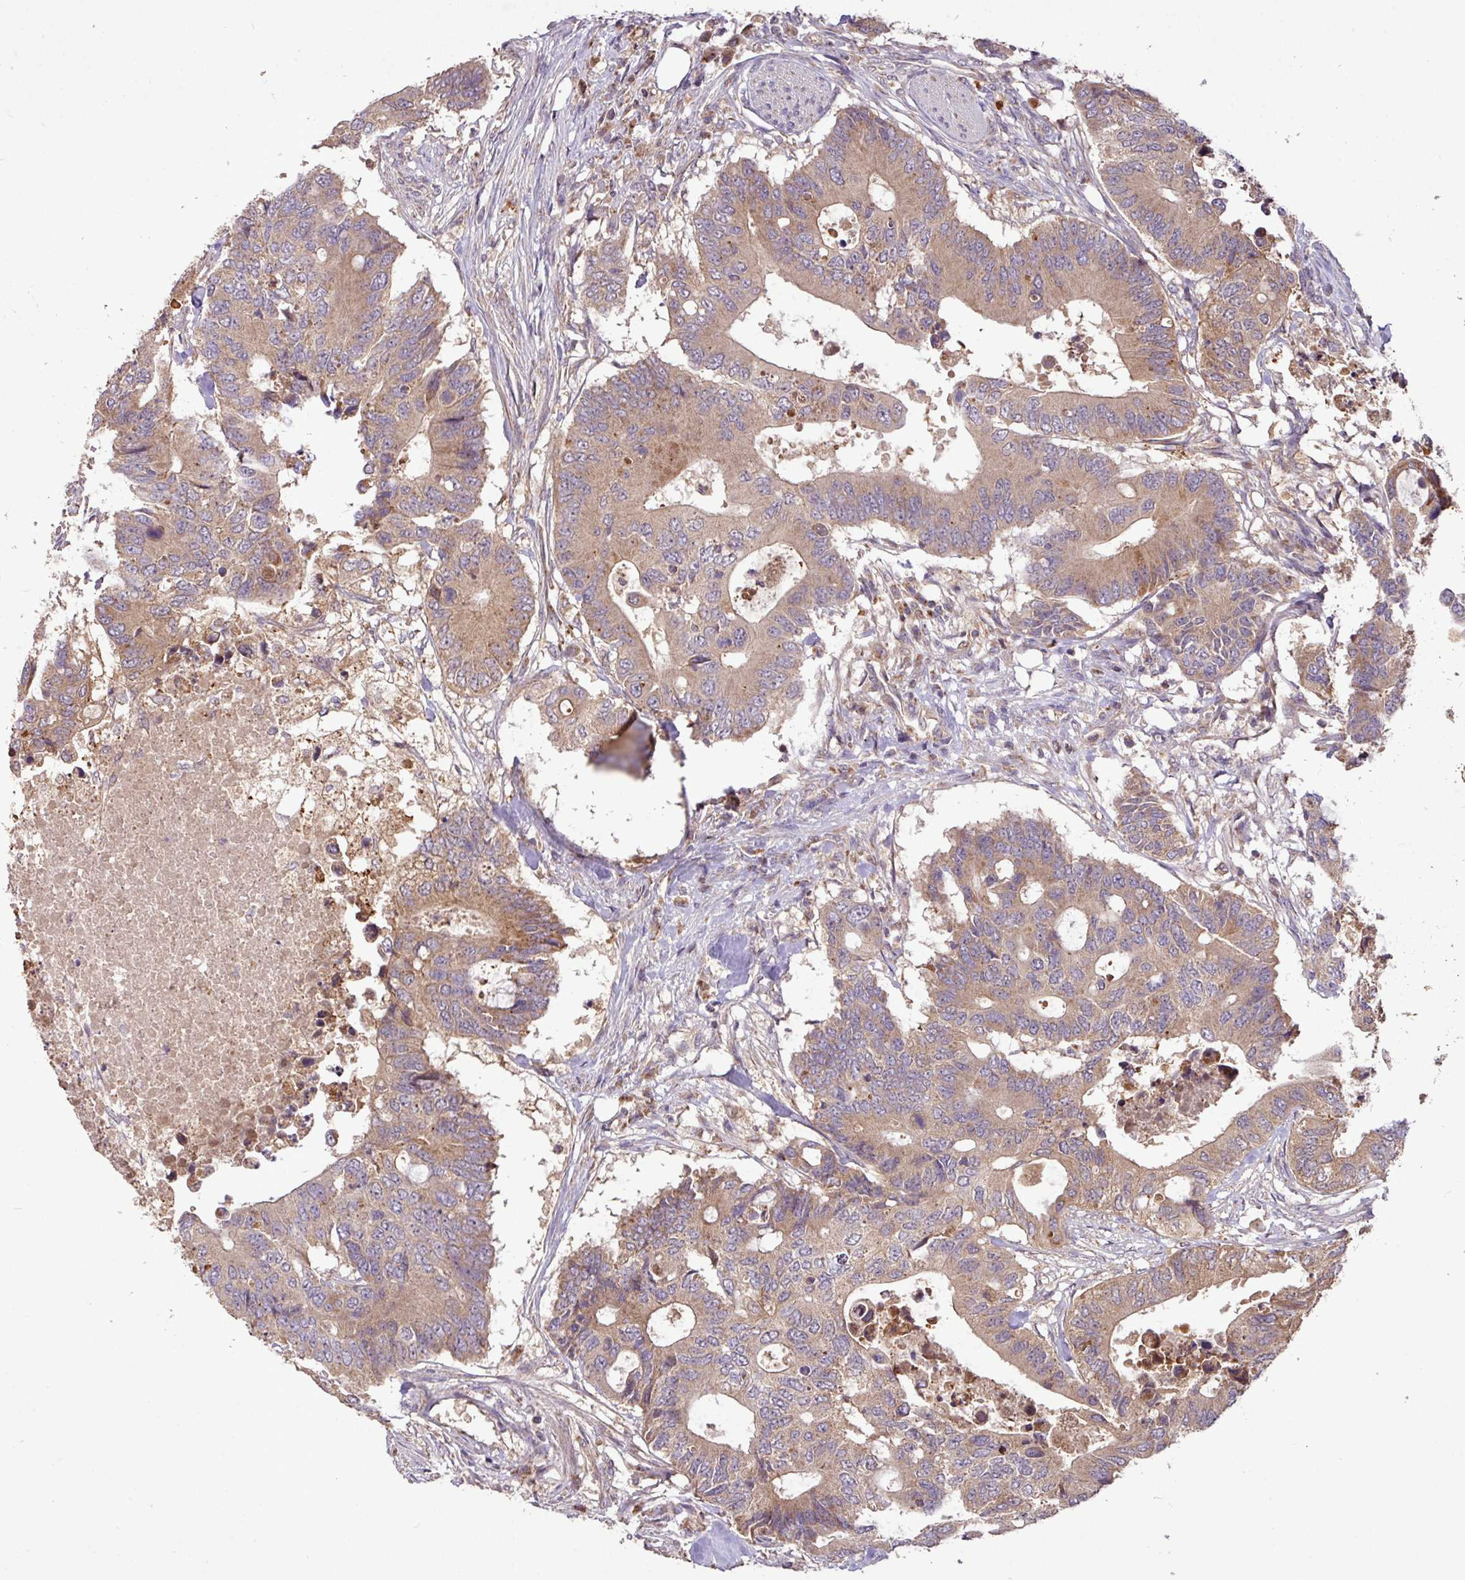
{"staining": {"intensity": "weak", "quantity": ">75%", "location": "cytoplasmic/membranous"}, "tissue": "colorectal cancer", "cell_type": "Tumor cells", "image_type": "cancer", "snomed": [{"axis": "morphology", "description": "Adenocarcinoma, NOS"}, {"axis": "topography", "description": "Colon"}], "caption": "This is an image of immunohistochemistry staining of colorectal cancer, which shows weak positivity in the cytoplasmic/membranous of tumor cells.", "gene": "YPEL3", "patient": {"sex": "male", "age": 71}}